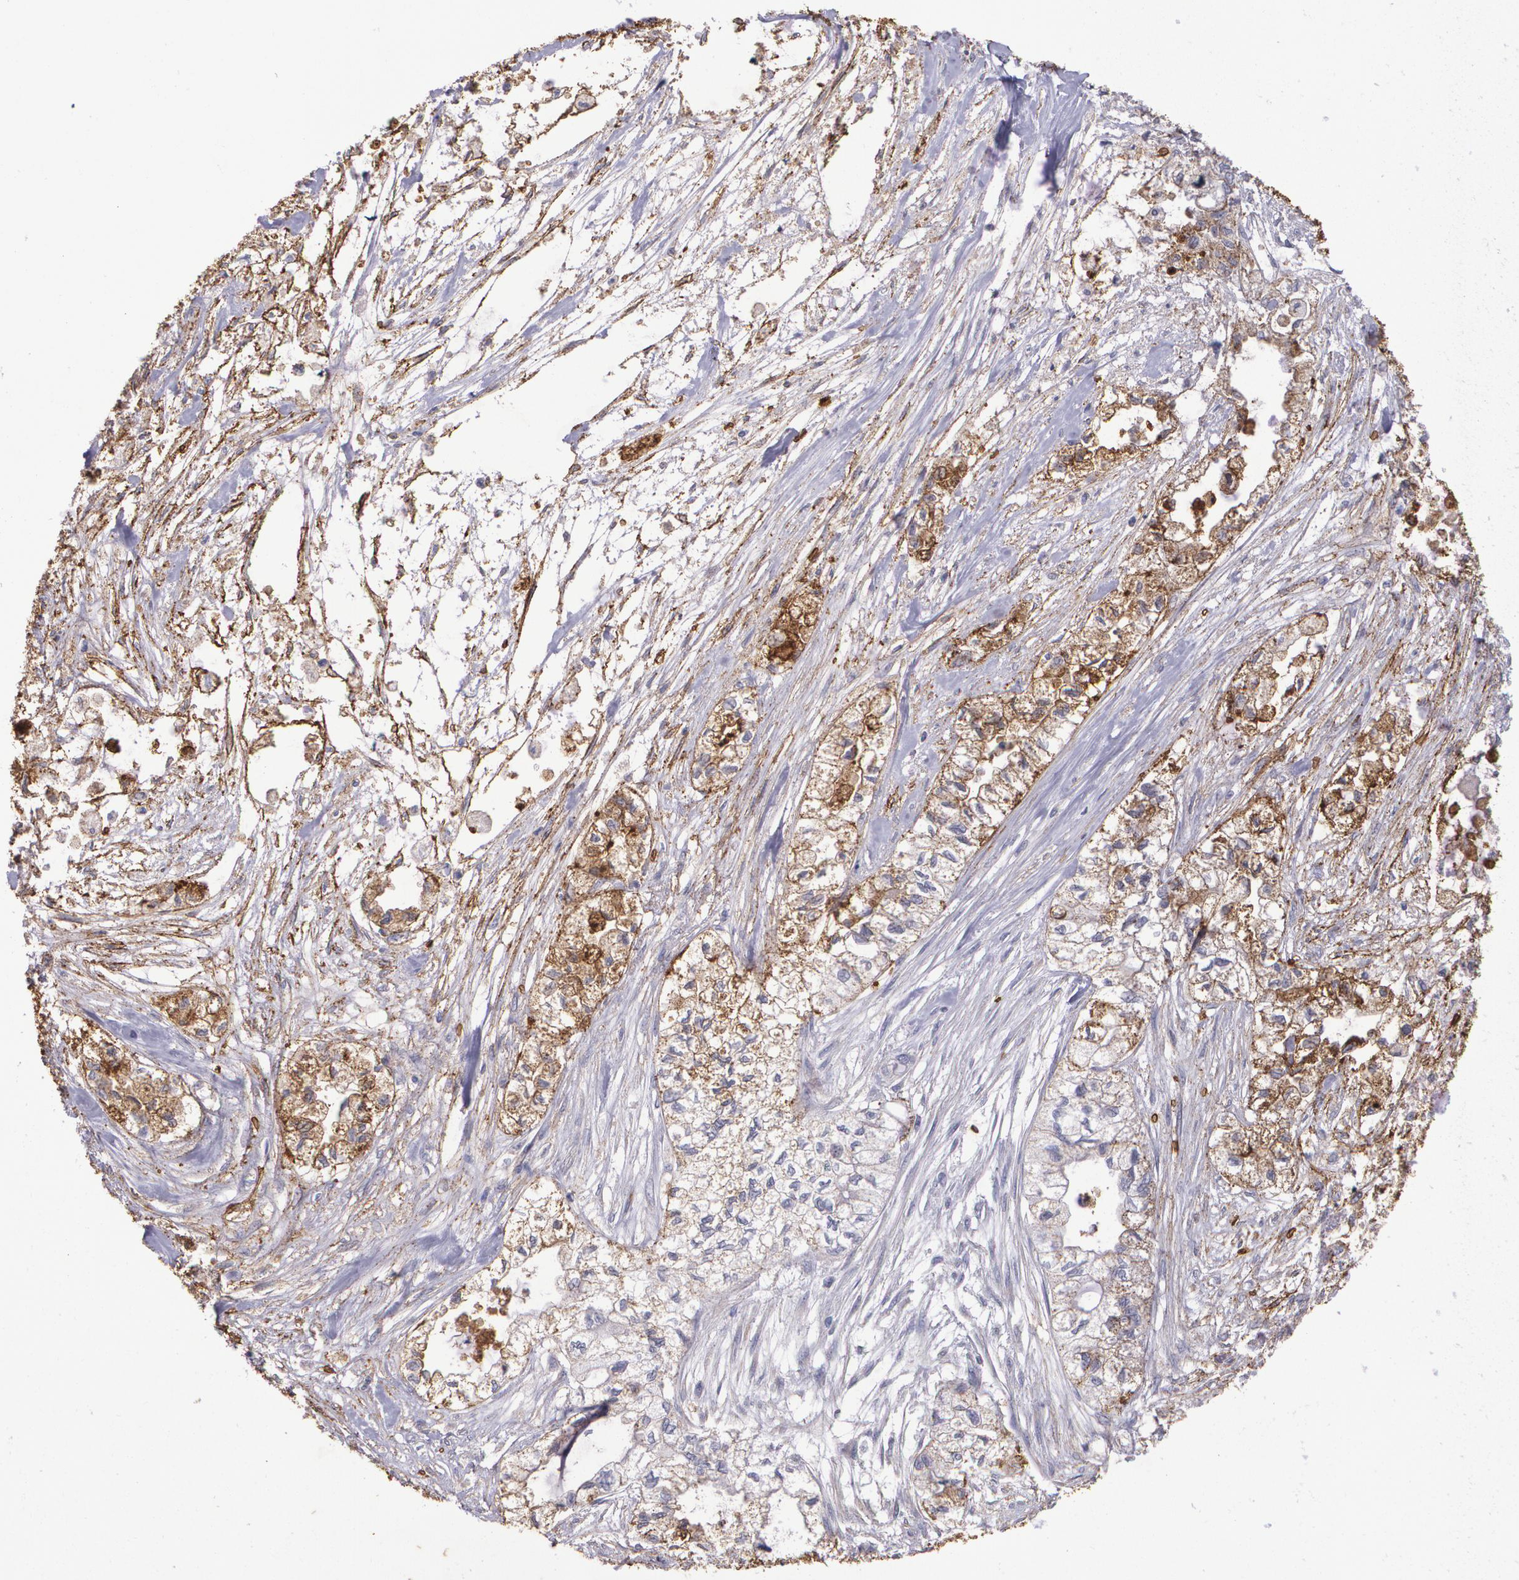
{"staining": {"intensity": "moderate", "quantity": ">75%", "location": "cytoplasmic/membranous"}, "tissue": "pancreatic cancer", "cell_type": "Tumor cells", "image_type": "cancer", "snomed": [{"axis": "morphology", "description": "Adenocarcinoma, NOS"}, {"axis": "topography", "description": "Pancreas"}], "caption": "Adenocarcinoma (pancreatic) stained with a brown dye demonstrates moderate cytoplasmic/membranous positive expression in approximately >75% of tumor cells.", "gene": "SLC2A1", "patient": {"sex": "male", "age": 79}}